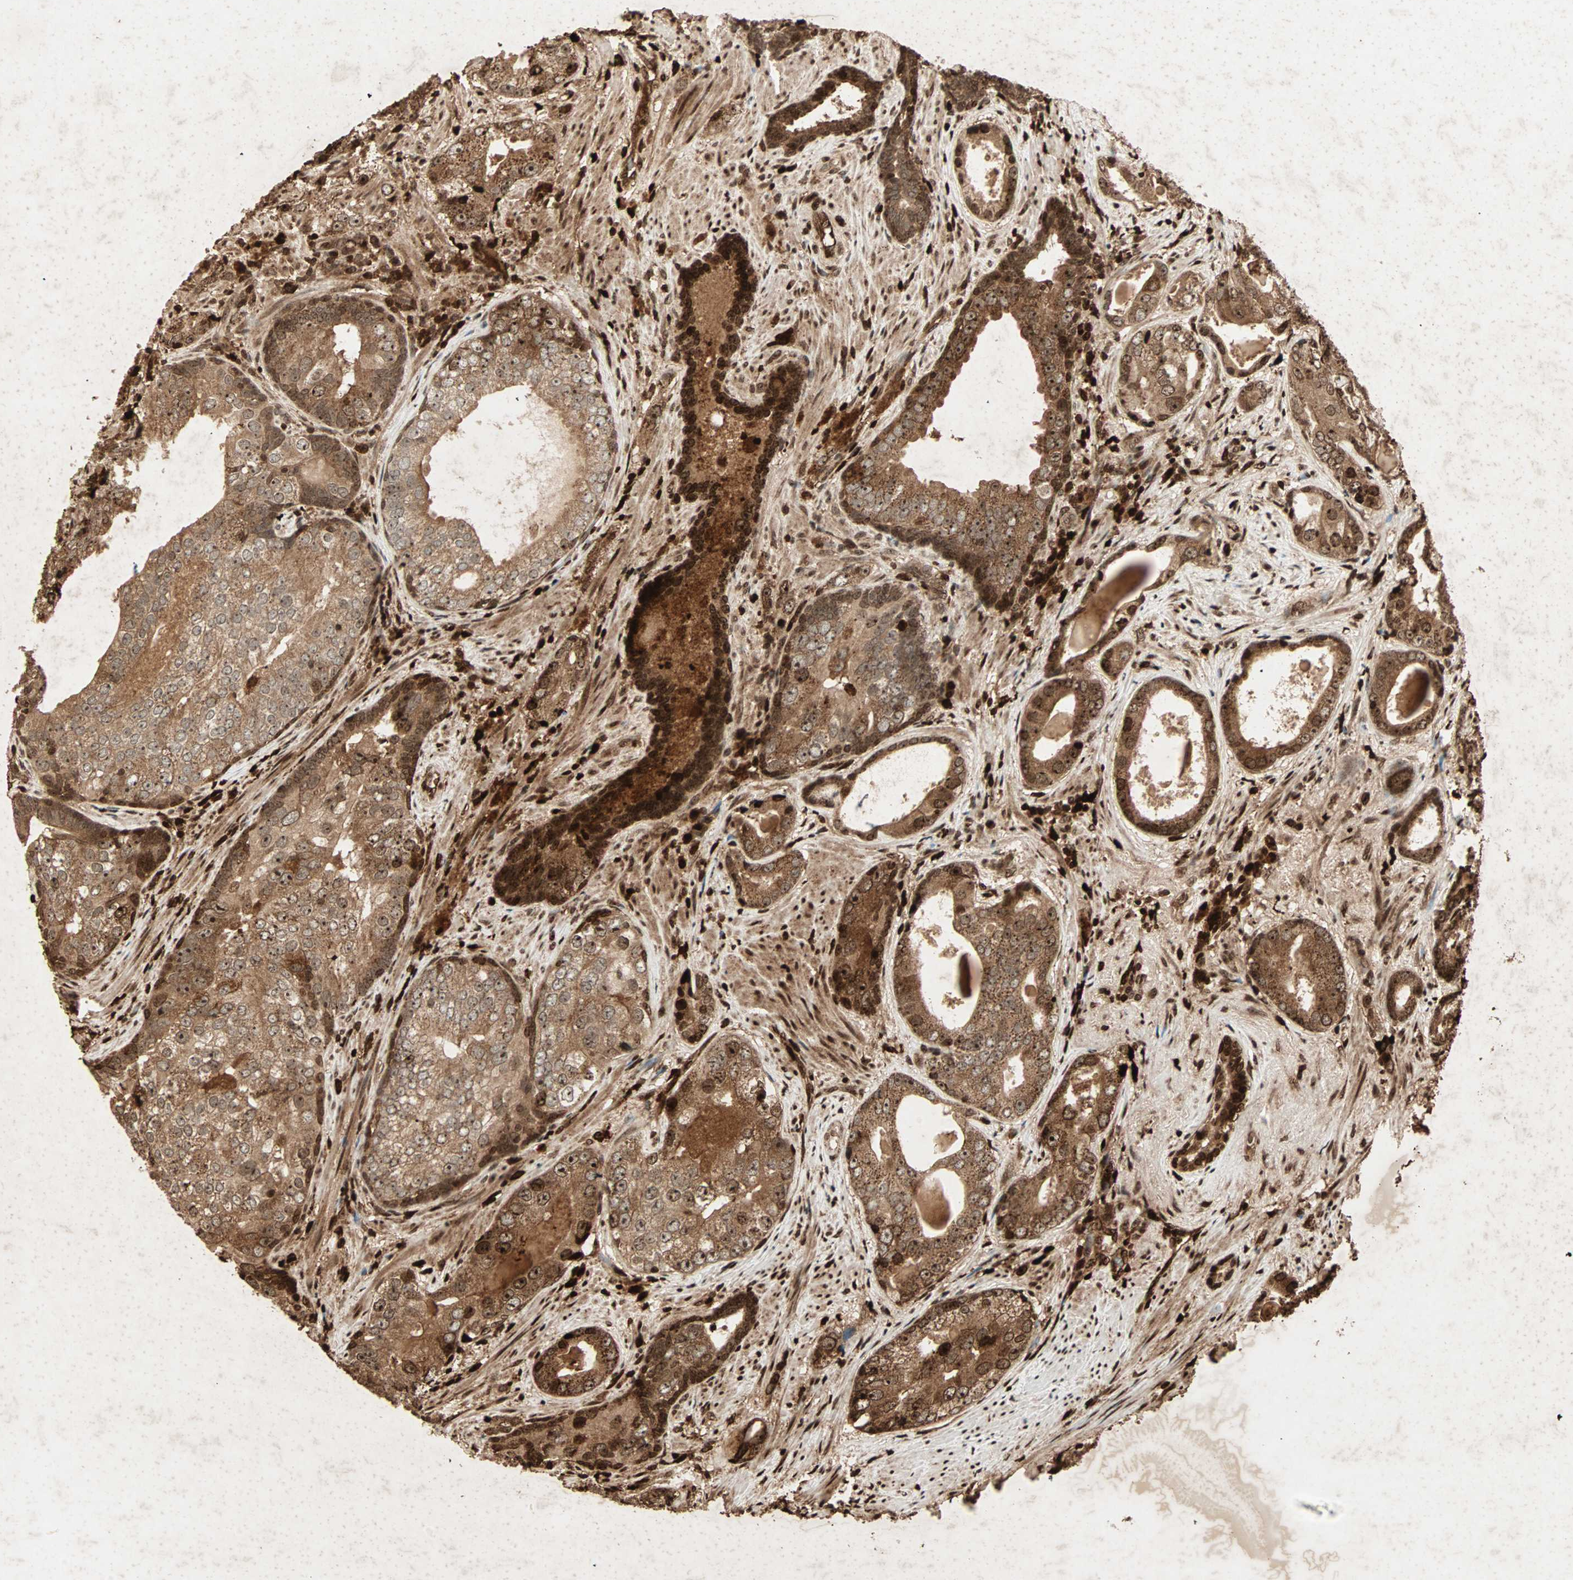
{"staining": {"intensity": "strong", "quantity": ">75%", "location": "cytoplasmic/membranous,nuclear"}, "tissue": "prostate cancer", "cell_type": "Tumor cells", "image_type": "cancer", "snomed": [{"axis": "morphology", "description": "Adenocarcinoma, High grade"}, {"axis": "topography", "description": "Prostate"}], "caption": "Human prostate high-grade adenocarcinoma stained with a brown dye reveals strong cytoplasmic/membranous and nuclear positive staining in about >75% of tumor cells.", "gene": "RFFL", "patient": {"sex": "male", "age": 66}}